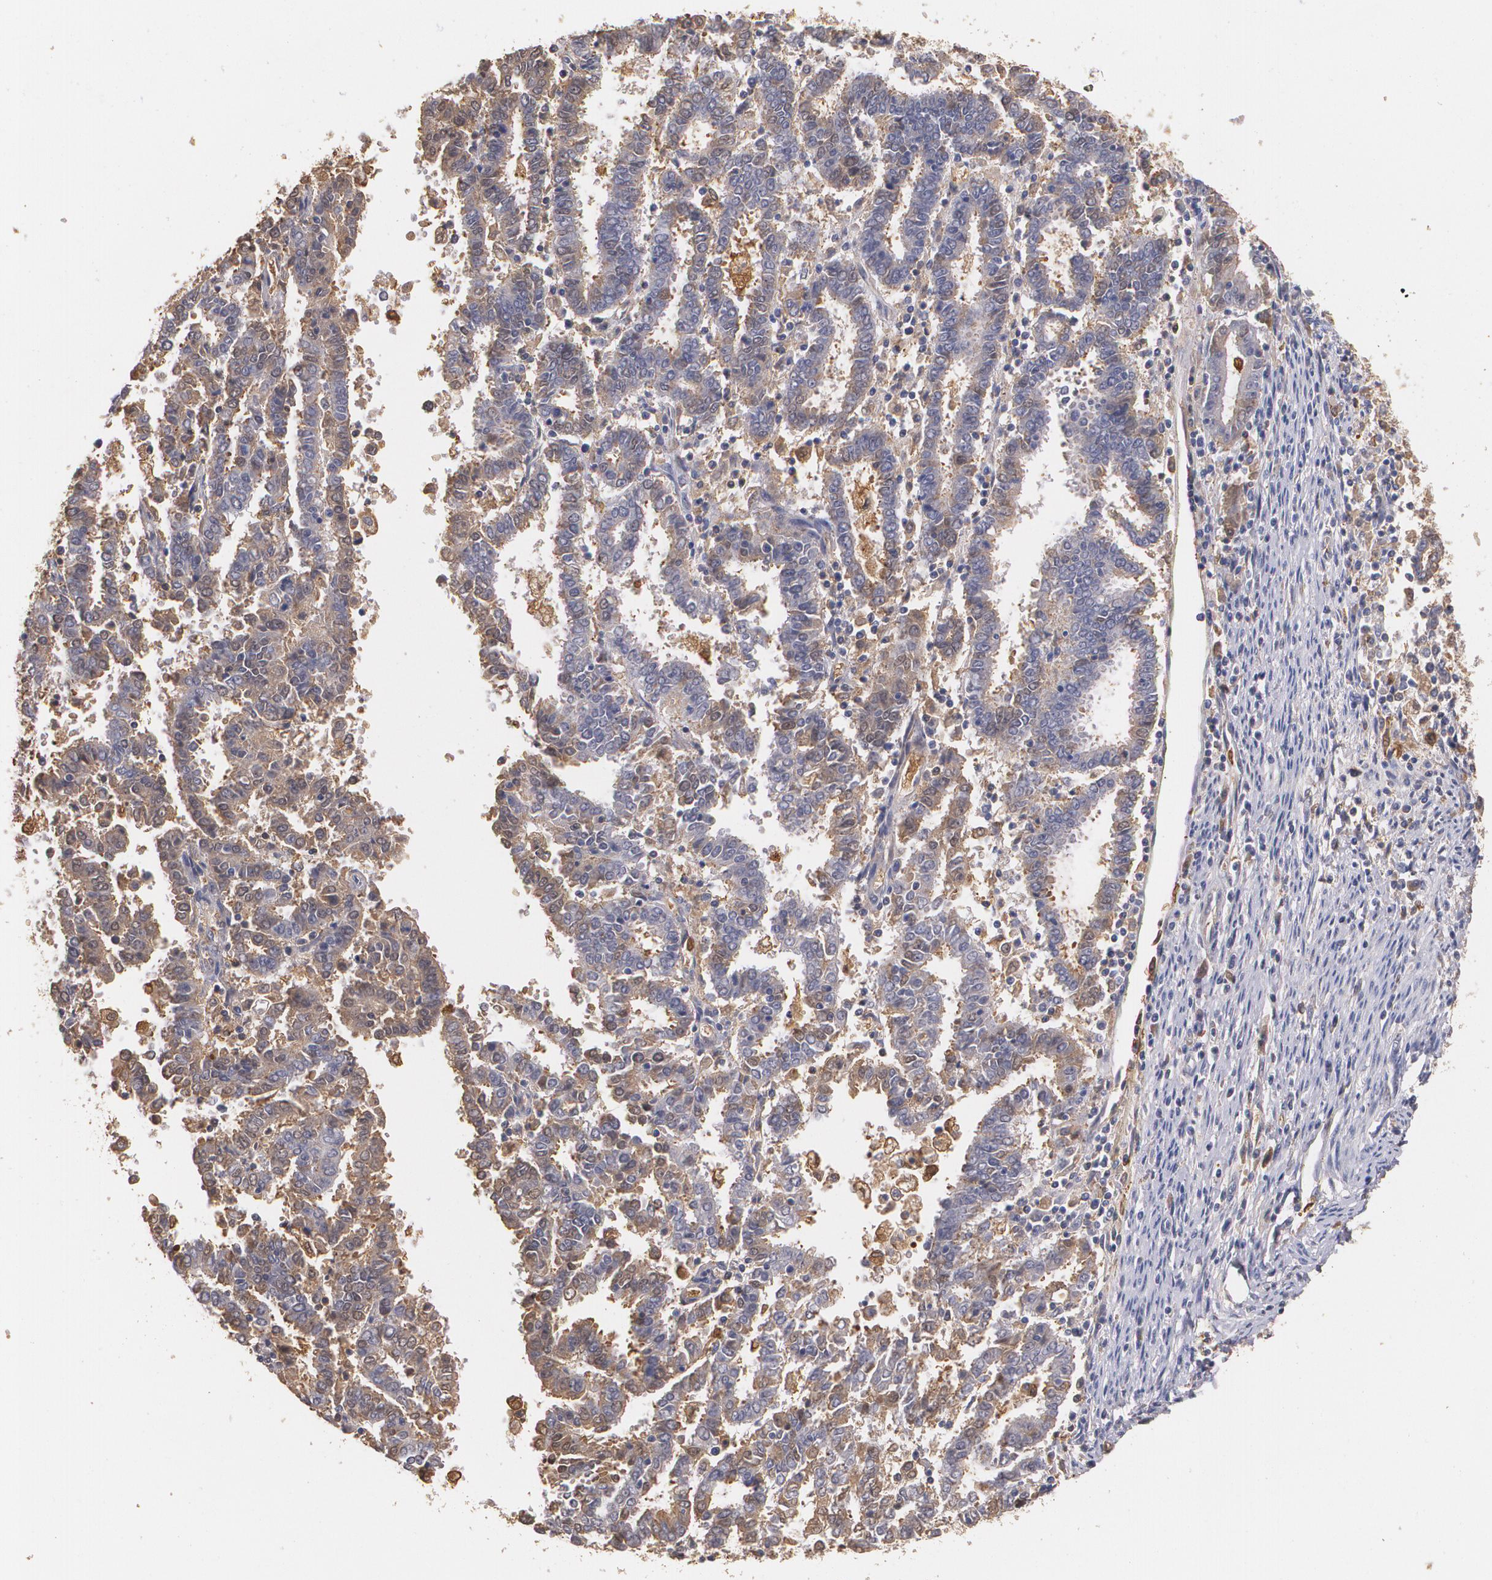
{"staining": {"intensity": "moderate", "quantity": ">75%", "location": "cytoplasmic/membranous"}, "tissue": "endometrial cancer", "cell_type": "Tumor cells", "image_type": "cancer", "snomed": [{"axis": "morphology", "description": "Adenocarcinoma, NOS"}, {"axis": "topography", "description": "Uterus"}], "caption": "Immunohistochemistry of human endometrial cancer demonstrates medium levels of moderate cytoplasmic/membranous positivity in approximately >75% of tumor cells. (IHC, brightfield microscopy, high magnification).", "gene": "PTS", "patient": {"sex": "female", "age": 83}}